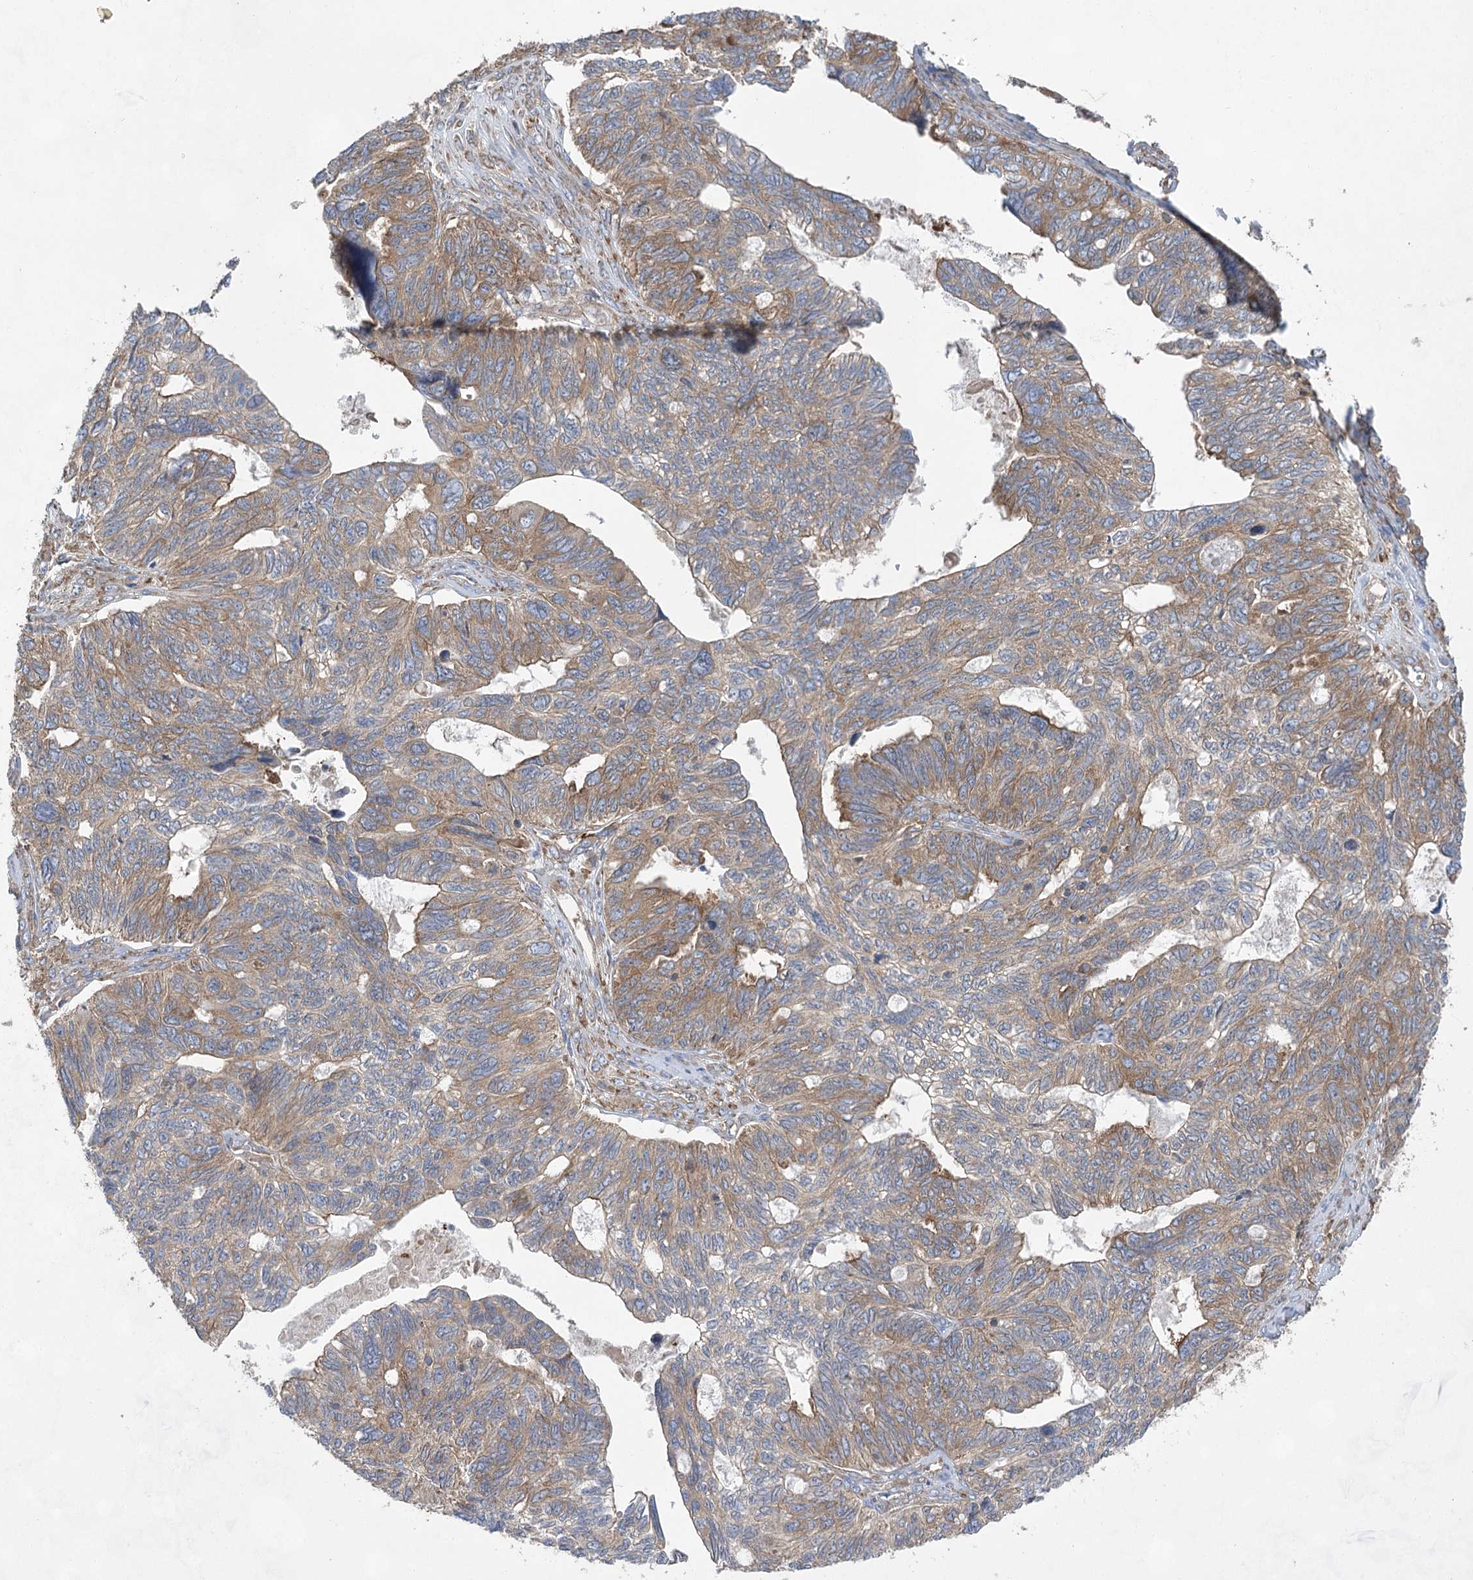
{"staining": {"intensity": "moderate", "quantity": "25%-75%", "location": "cytoplasmic/membranous"}, "tissue": "ovarian cancer", "cell_type": "Tumor cells", "image_type": "cancer", "snomed": [{"axis": "morphology", "description": "Cystadenocarcinoma, serous, NOS"}, {"axis": "topography", "description": "Ovary"}], "caption": "Ovarian cancer stained with a protein marker exhibits moderate staining in tumor cells.", "gene": "EIF3A", "patient": {"sex": "female", "age": 79}}